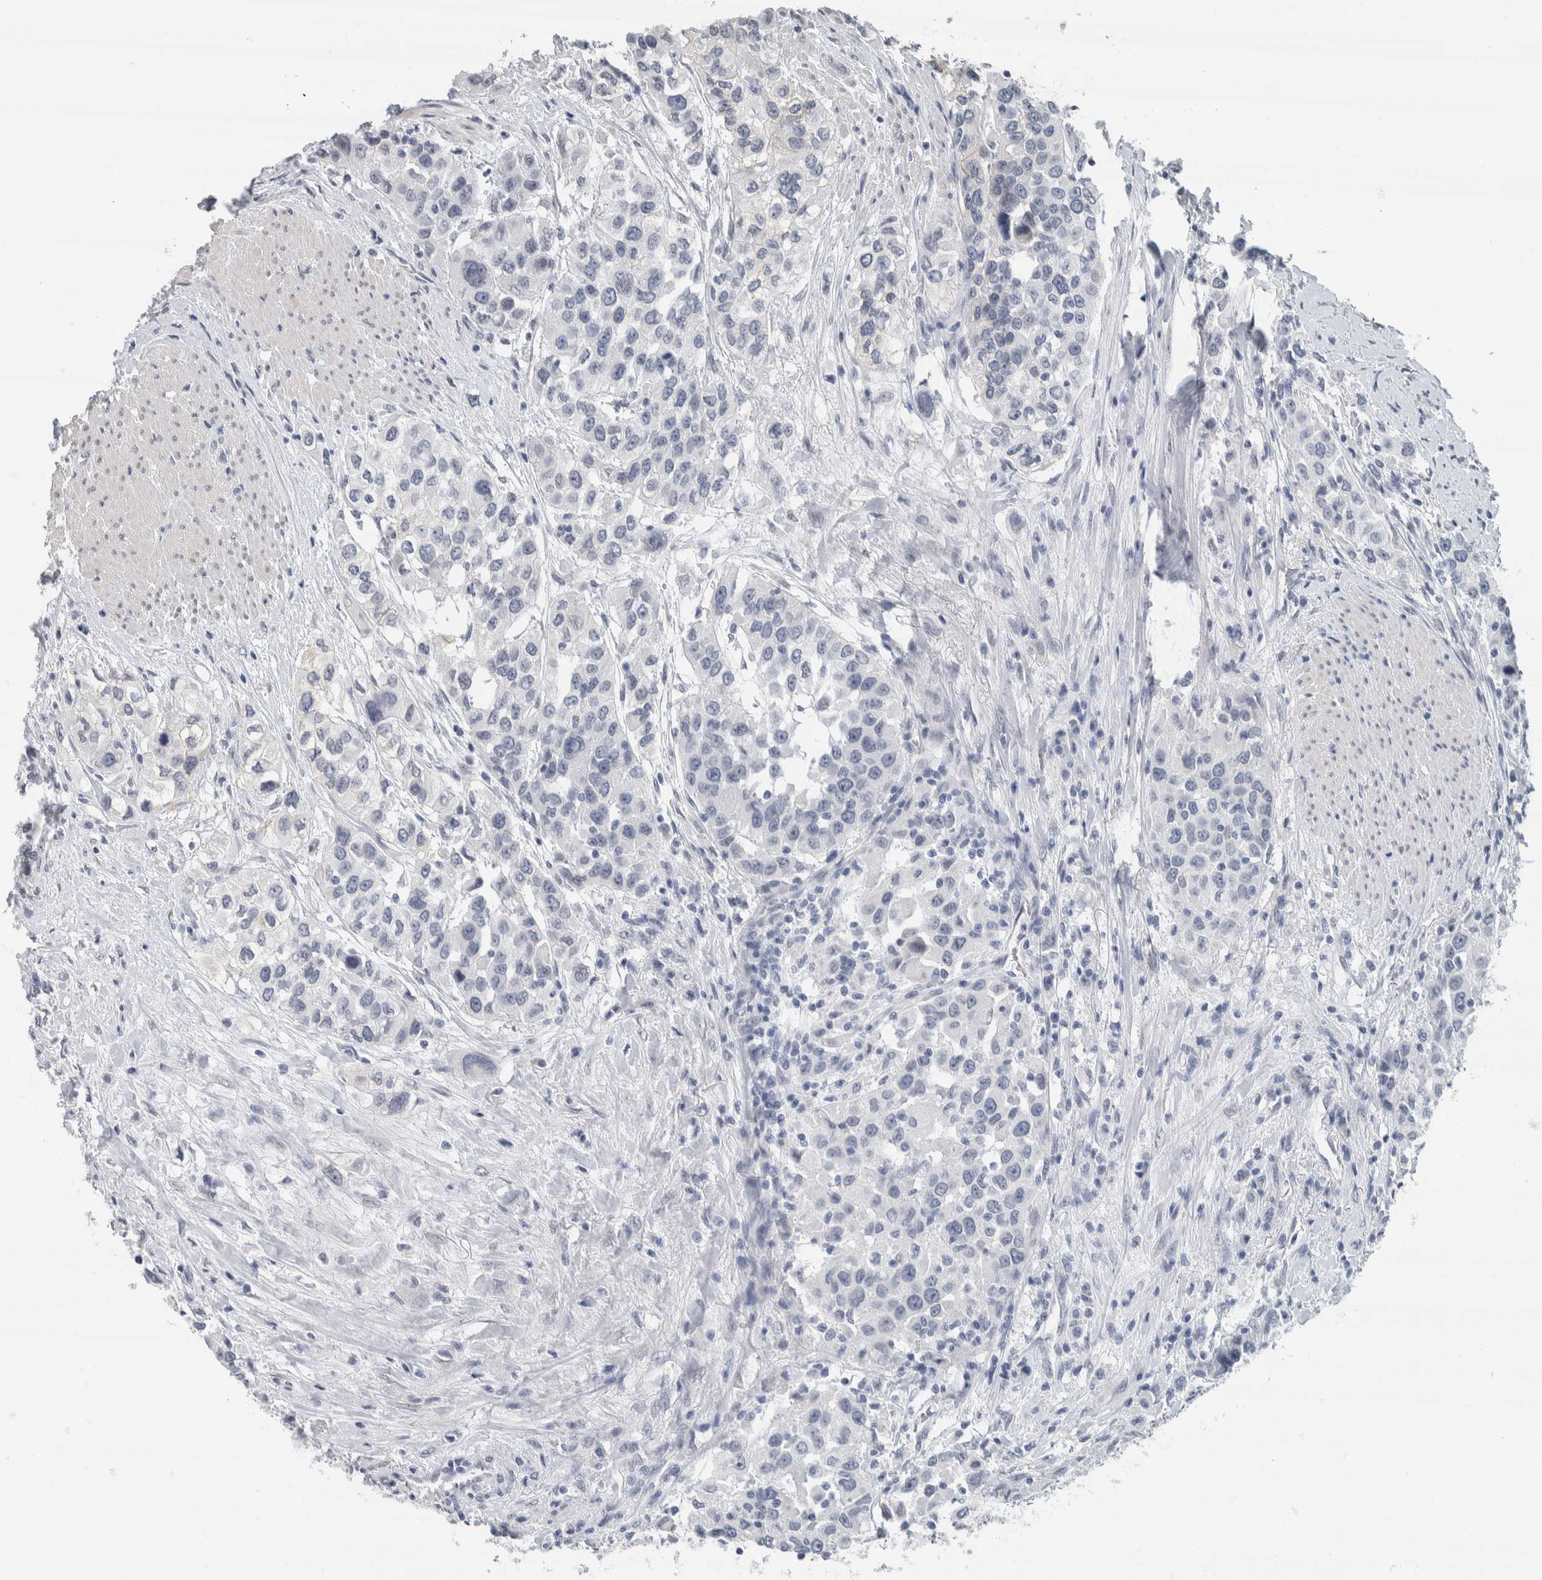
{"staining": {"intensity": "negative", "quantity": "none", "location": "none"}, "tissue": "urothelial cancer", "cell_type": "Tumor cells", "image_type": "cancer", "snomed": [{"axis": "morphology", "description": "Urothelial carcinoma, High grade"}, {"axis": "topography", "description": "Urinary bladder"}], "caption": "IHC of urothelial cancer reveals no expression in tumor cells.", "gene": "NEFM", "patient": {"sex": "female", "age": 80}}